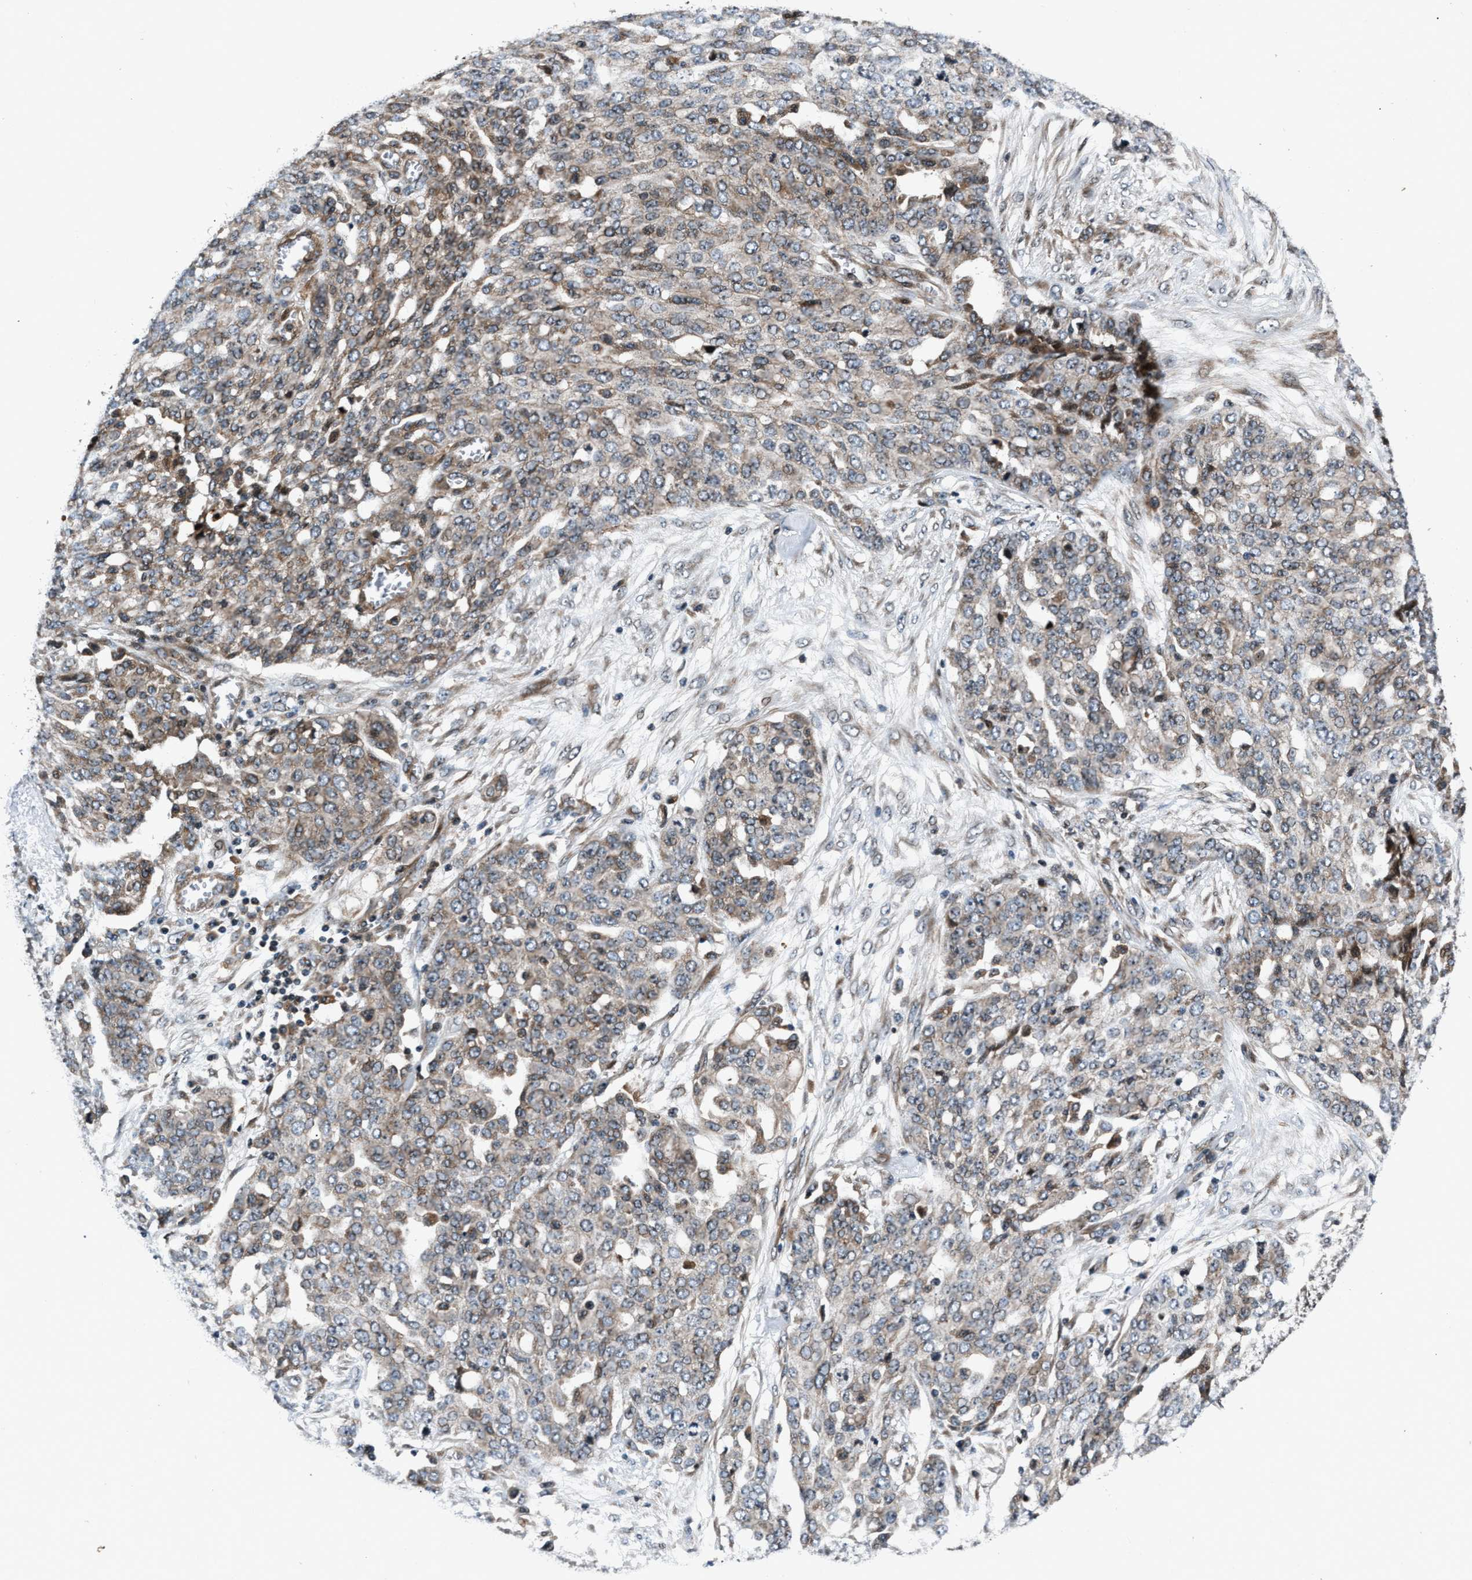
{"staining": {"intensity": "moderate", "quantity": ">75%", "location": "cytoplasmic/membranous"}, "tissue": "ovarian cancer", "cell_type": "Tumor cells", "image_type": "cancer", "snomed": [{"axis": "morphology", "description": "Cystadenocarcinoma, serous, NOS"}, {"axis": "topography", "description": "Soft tissue"}, {"axis": "topography", "description": "Ovary"}], "caption": "The micrograph displays immunohistochemical staining of ovarian cancer (serous cystadenocarcinoma). There is moderate cytoplasmic/membranous expression is seen in approximately >75% of tumor cells.", "gene": "DYNC2I1", "patient": {"sex": "female", "age": 57}}